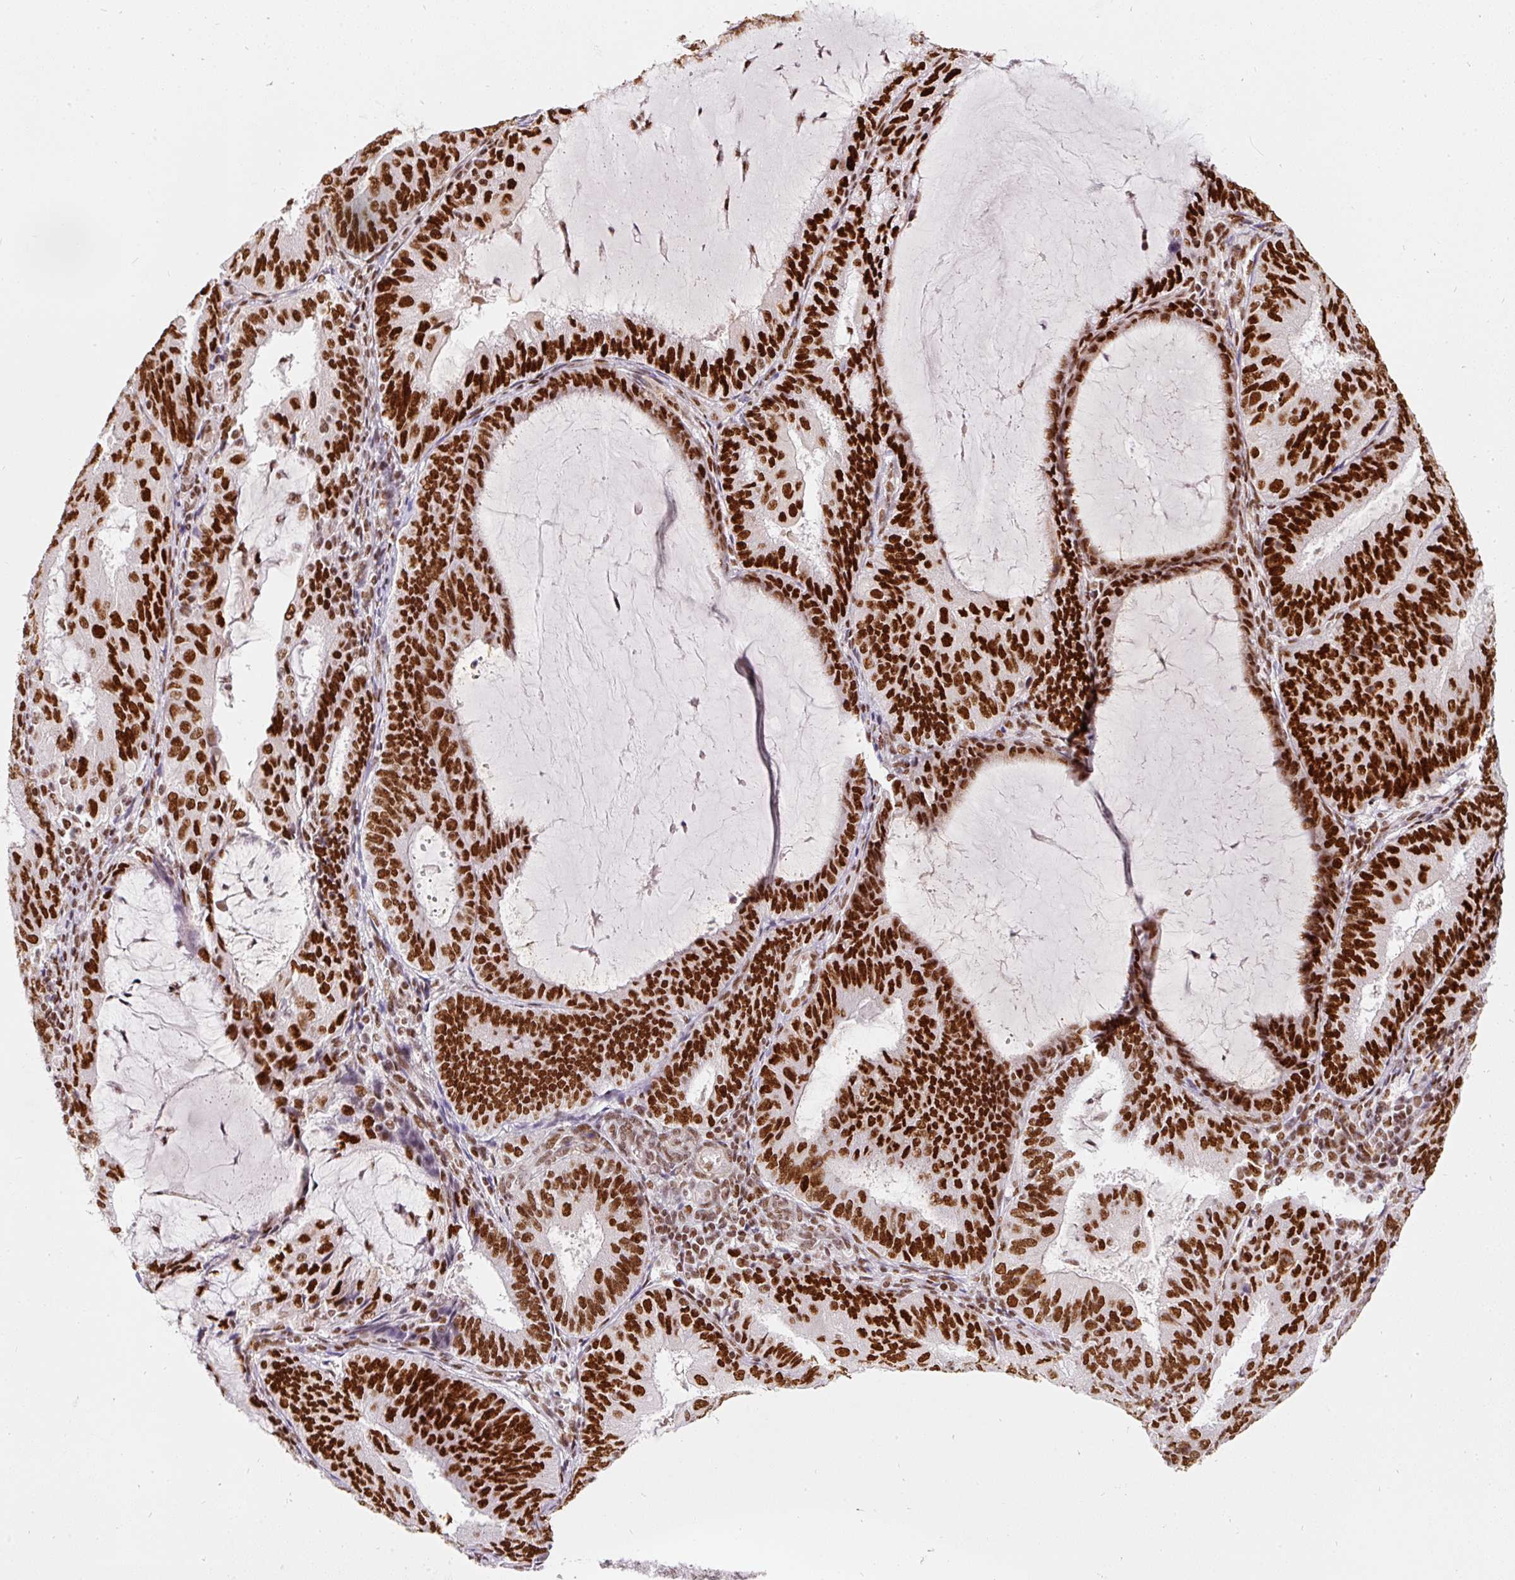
{"staining": {"intensity": "strong", "quantity": ">75%", "location": "nuclear"}, "tissue": "endometrial cancer", "cell_type": "Tumor cells", "image_type": "cancer", "snomed": [{"axis": "morphology", "description": "Adenocarcinoma, NOS"}, {"axis": "topography", "description": "Endometrium"}], "caption": "This photomicrograph exhibits immunohistochemistry staining of endometrial adenocarcinoma, with high strong nuclear expression in about >75% of tumor cells.", "gene": "HNRNPC", "patient": {"sex": "female", "age": 81}}